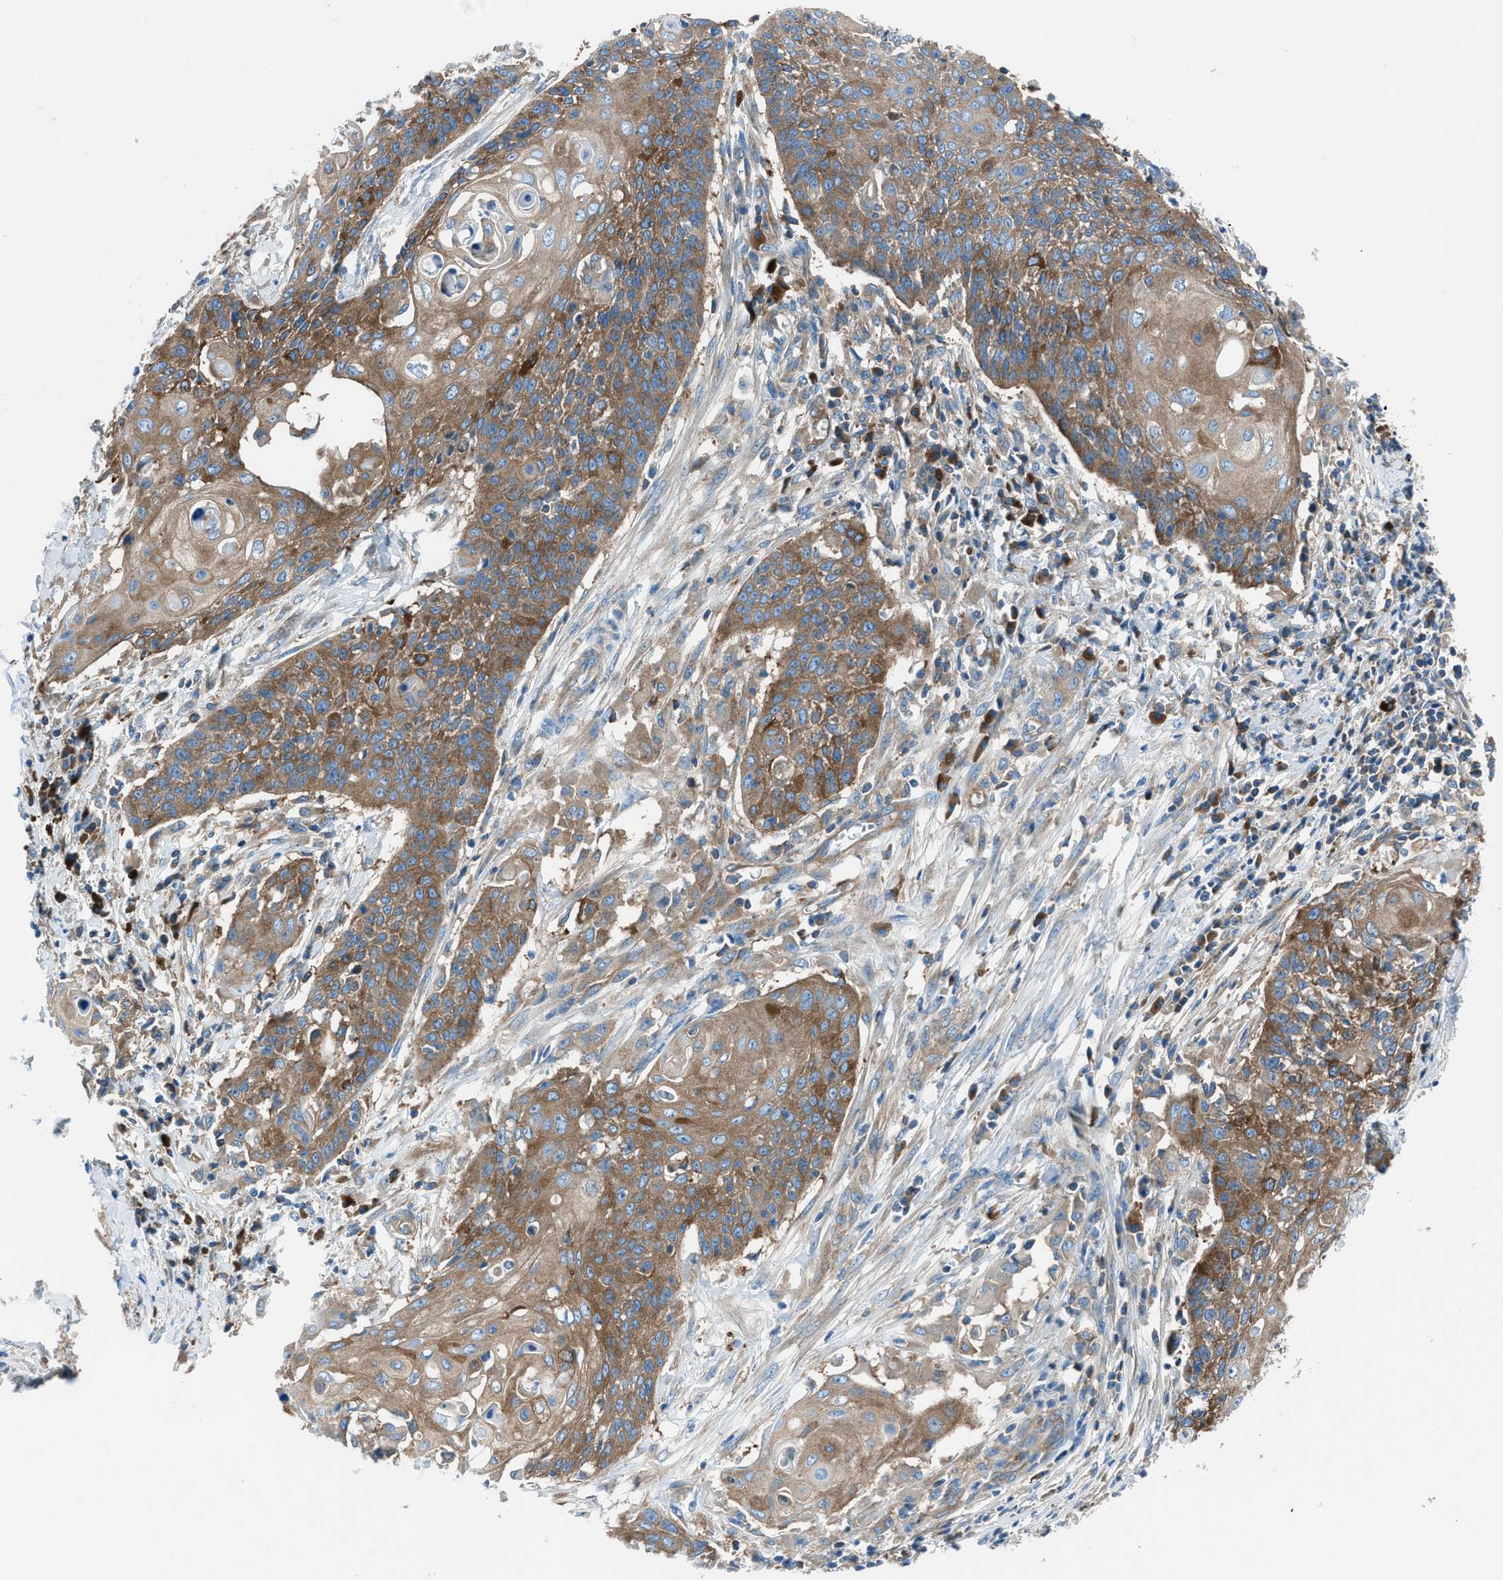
{"staining": {"intensity": "moderate", "quantity": ">75%", "location": "cytoplasmic/membranous"}, "tissue": "cervical cancer", "cell_type": "Tumor cells", "image_type": "cancer", "snomed": [{"axis": "morphology", "description": "Squamous cell carcinoma, NOS"}, {"axis": "topography", "description": "Cervix"}], "caption": "Cervical cancer tissue reveals moderate cytoplasmic/membranous positivity in approximately >75% of tumor cells", "gene": "SARS1", "patient": {"sex": "female", "age": 39}}